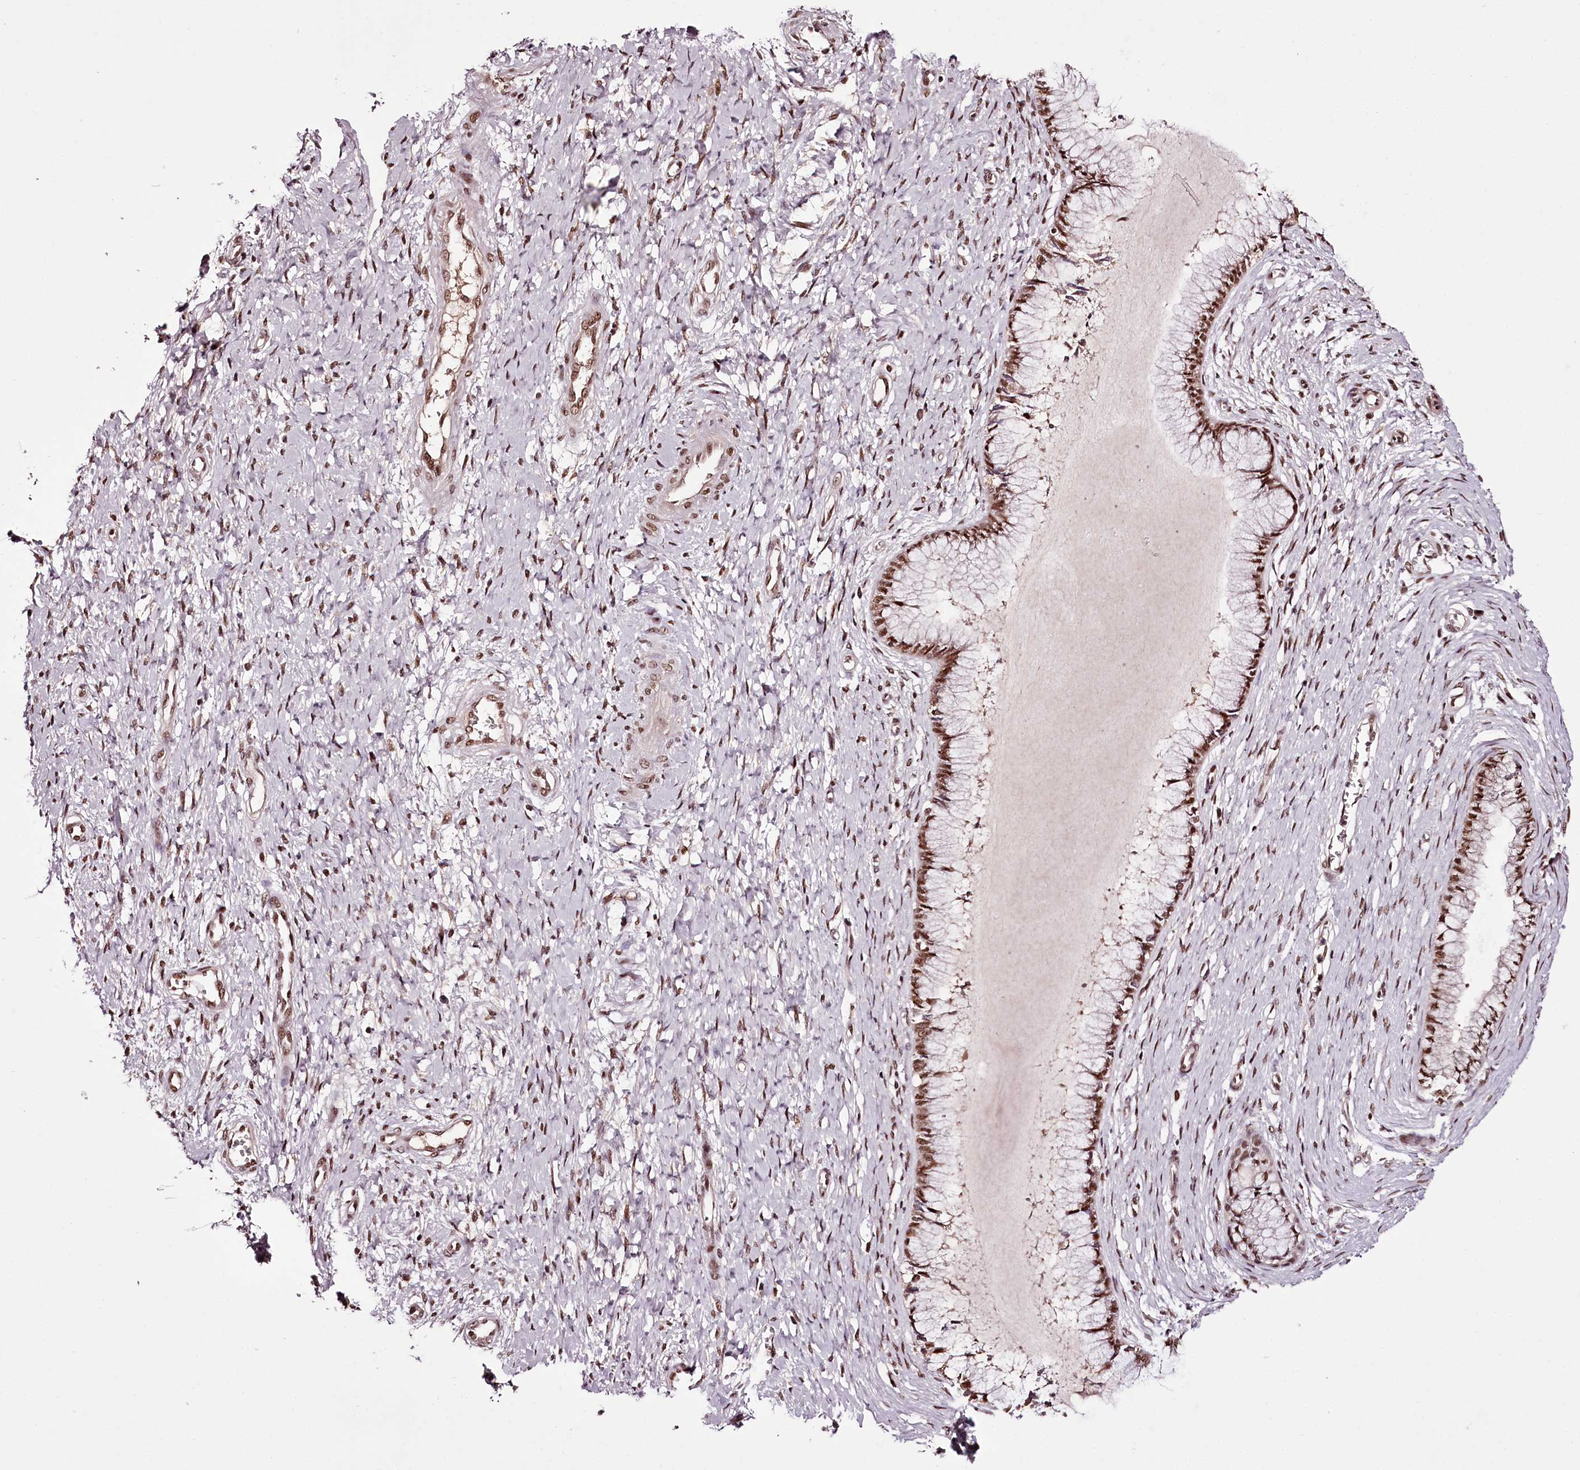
{"staining": {"intensity": "moderate", "quantity": ">75%", "location": "nuclear"}, "tissue": "cervix", "cell_type": "Glandular cells", "image_type": "normal", "snomed": [{"axis": "morphology", "description": "Normal tissue, NOS"}, {"axis": "topography", "description": "Cervix"}], "caption": "Immunohistochemistry micrograph of normal cervix stained for a protein (brown), which exhibits medium levels of moderate nuclear expression in approximately >75% of glandular cells.", "gene": "TTC33", "patient": {"sex": "female", "age": 55}}